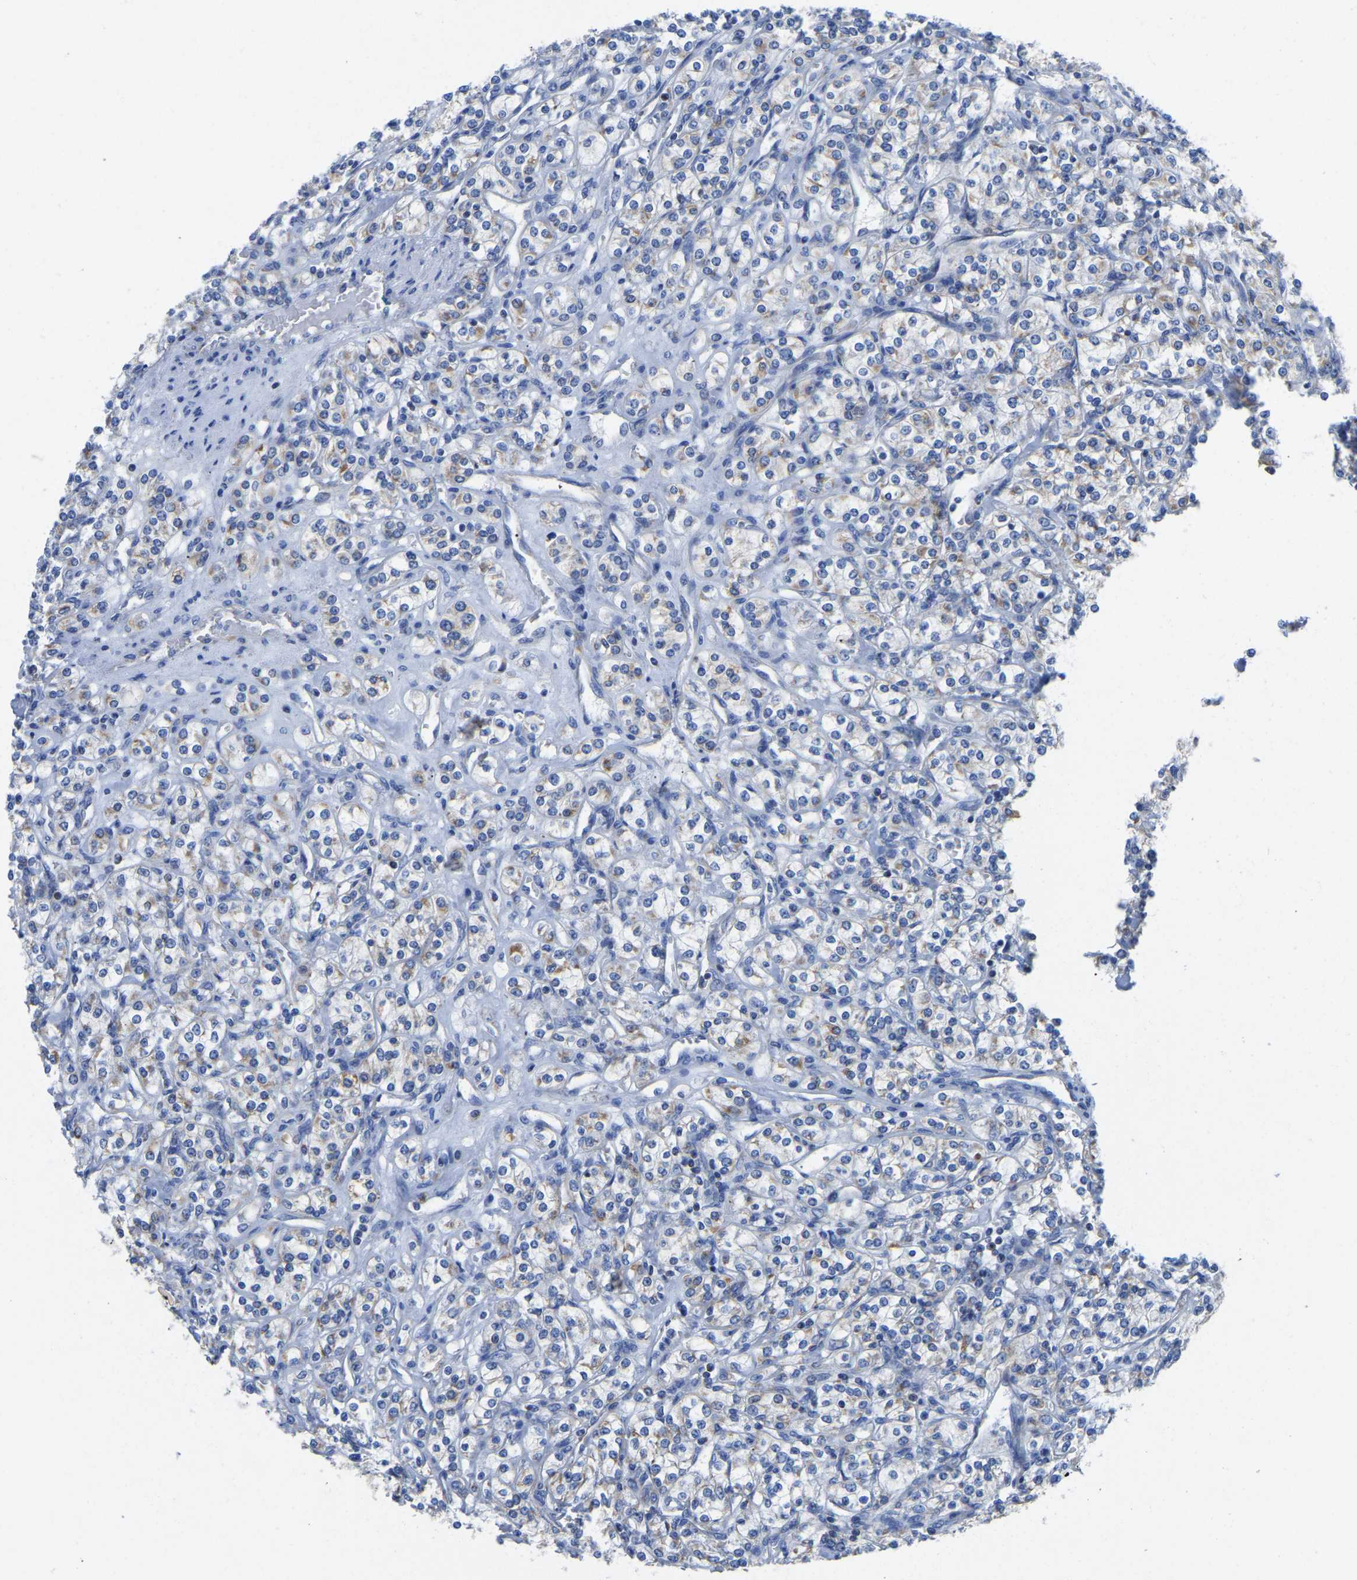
{"staining": {"intensity": "weak", "quantity": "<25%", "location": "cytoplasmic/membranous"}, "tissue": "renal cancer", "cell_type": "Tumor cells", "image_type": "cancer", "snomed": [{"axis": "morphology", "description": "Adenocarcinoma, NOS"}, {"axis": "topography", "description": "Kidney"}], "caption": "Immunohistochemistry photomicrograph of neoplastic tissue: human renal cancer (adenocarcinoma) stained with DAB (3,3'-diaminobenzidine) demonstrates no significant protein staining in tumor cells.", "gene": "ETFA", "patient": {"sex": "male", "age": 77}}